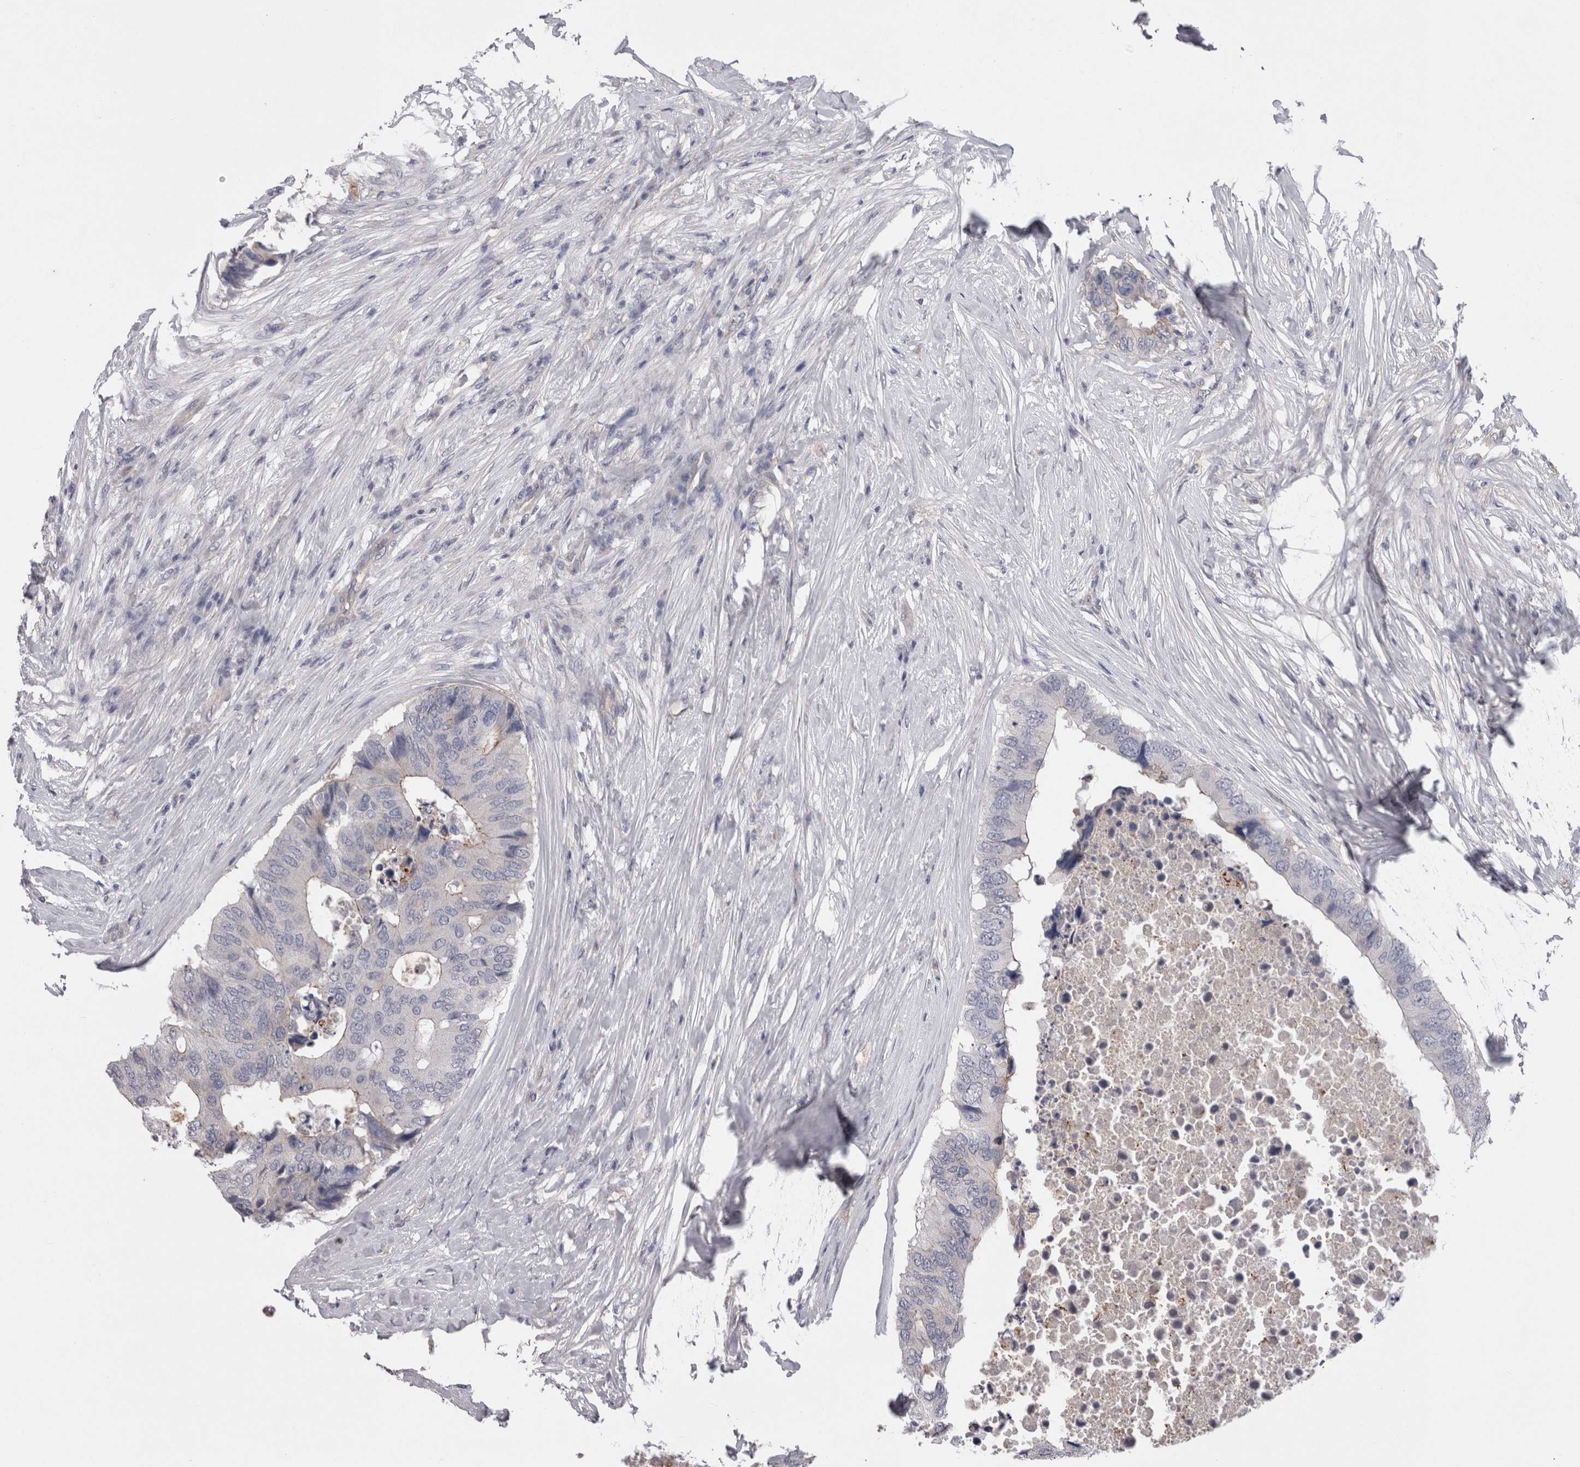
{"staining": {"intensity": "negative", "quantity": "none", "location": "none"}, "tissue": "colorectal cancer", "cell_type": "Tumor cells", "image_type": "cancer", "snomed": [{"axis": "morphology", "description": "Adenocarcinoma, NOS"}, {"axis": "topography", "description": "Colon"}], "caption": "Tumor cells show no significant protein staining in colorectal cancer (adenocarcinoma). The staining was performed using DAB to visualize the protein expression in brown, while the nuclei were stained in blue with hematoxylin (Magnification: 20x).", "gene": "NECTIN2", "patient": {"sex": "male", "age": 71}}